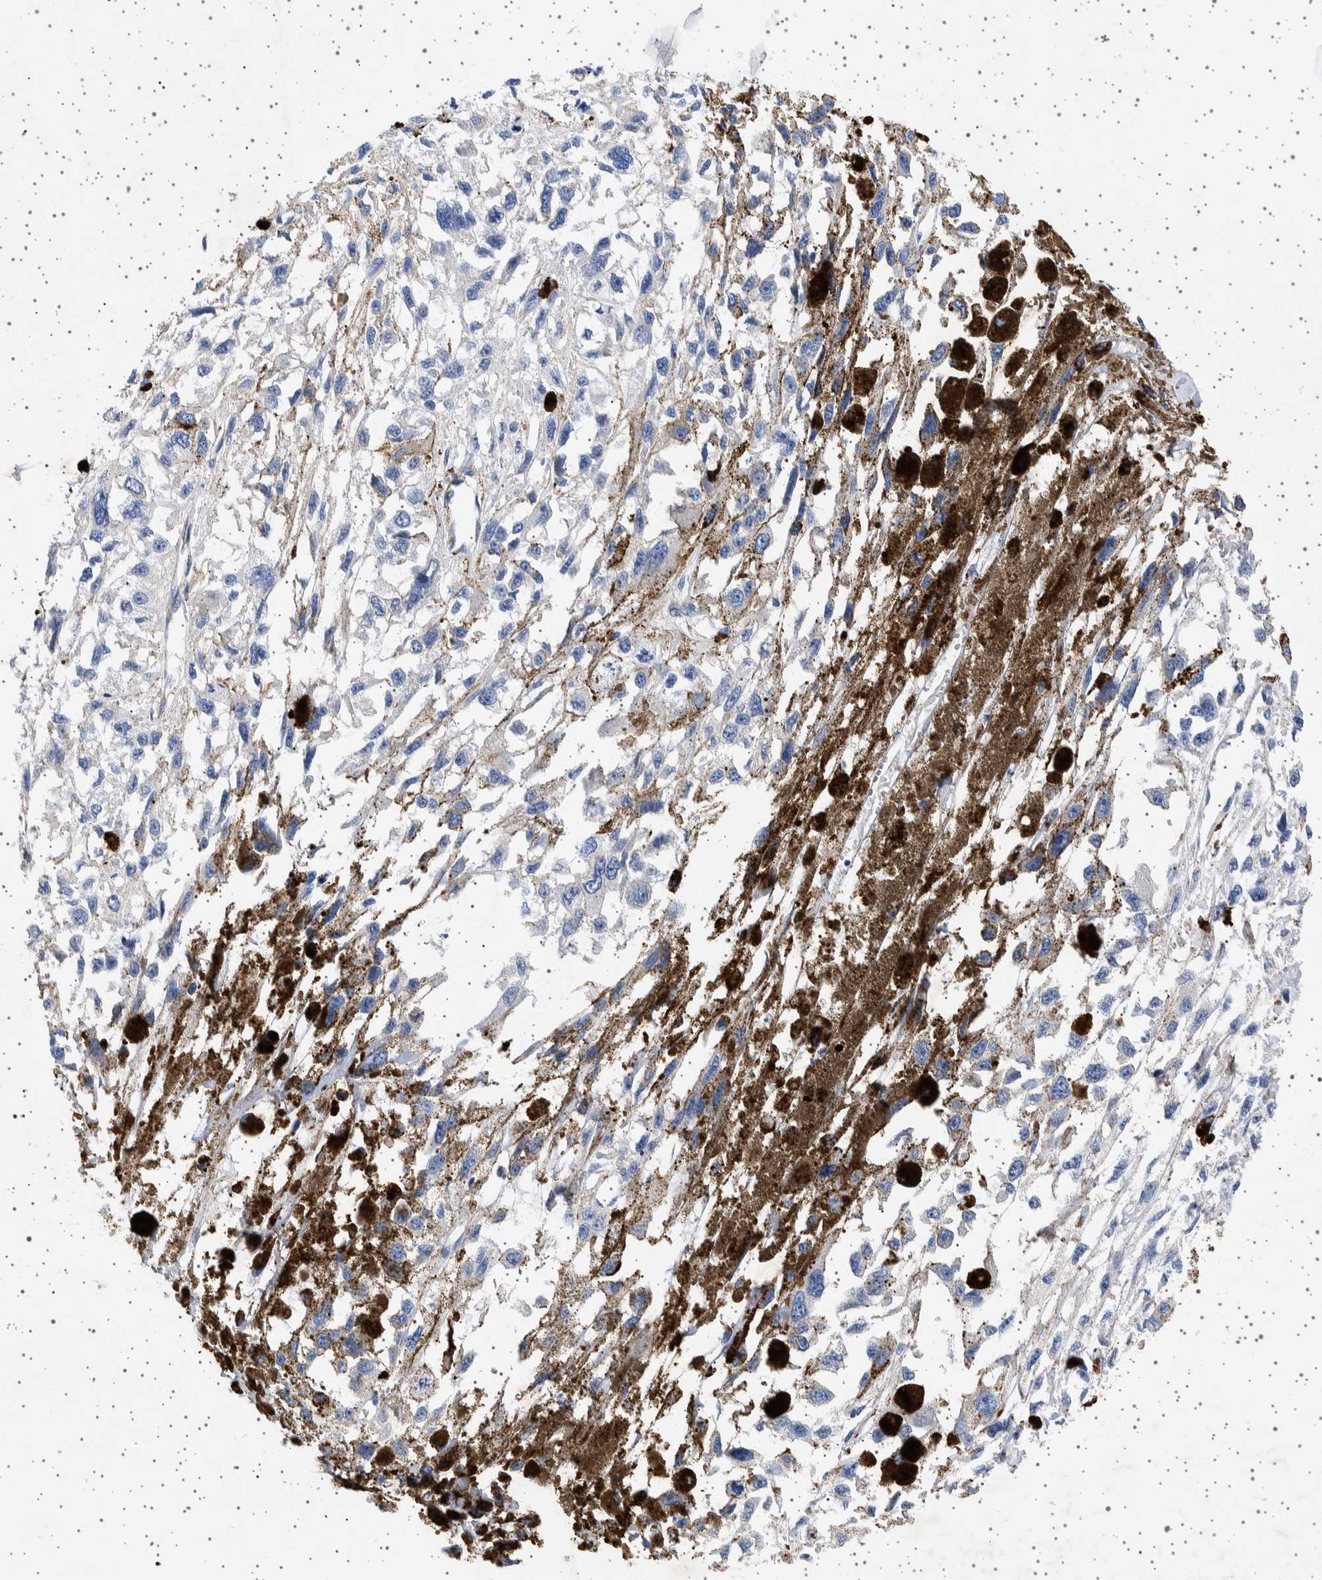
{"staining": {"intensity": "negative", "quantity": "none", "location": "none"}, "tissue": "melanoma", "cell_type": "Tumor cells", "image_type": "cancer", "snomed": [{"axis": "morphology", "description": "Malignant melanoma, Metastatic site"}, {"axis": "topography", "description": "Lymph node"}], "caption": "A high-resolution image shows immunohistochemistry (IHC) staining of malignant melanoma (metastatic site), which demonstrates no significant staining in tumor cells.", "gene": "SEPTIN4", "patient": {"sex": "male", "age": 59}}